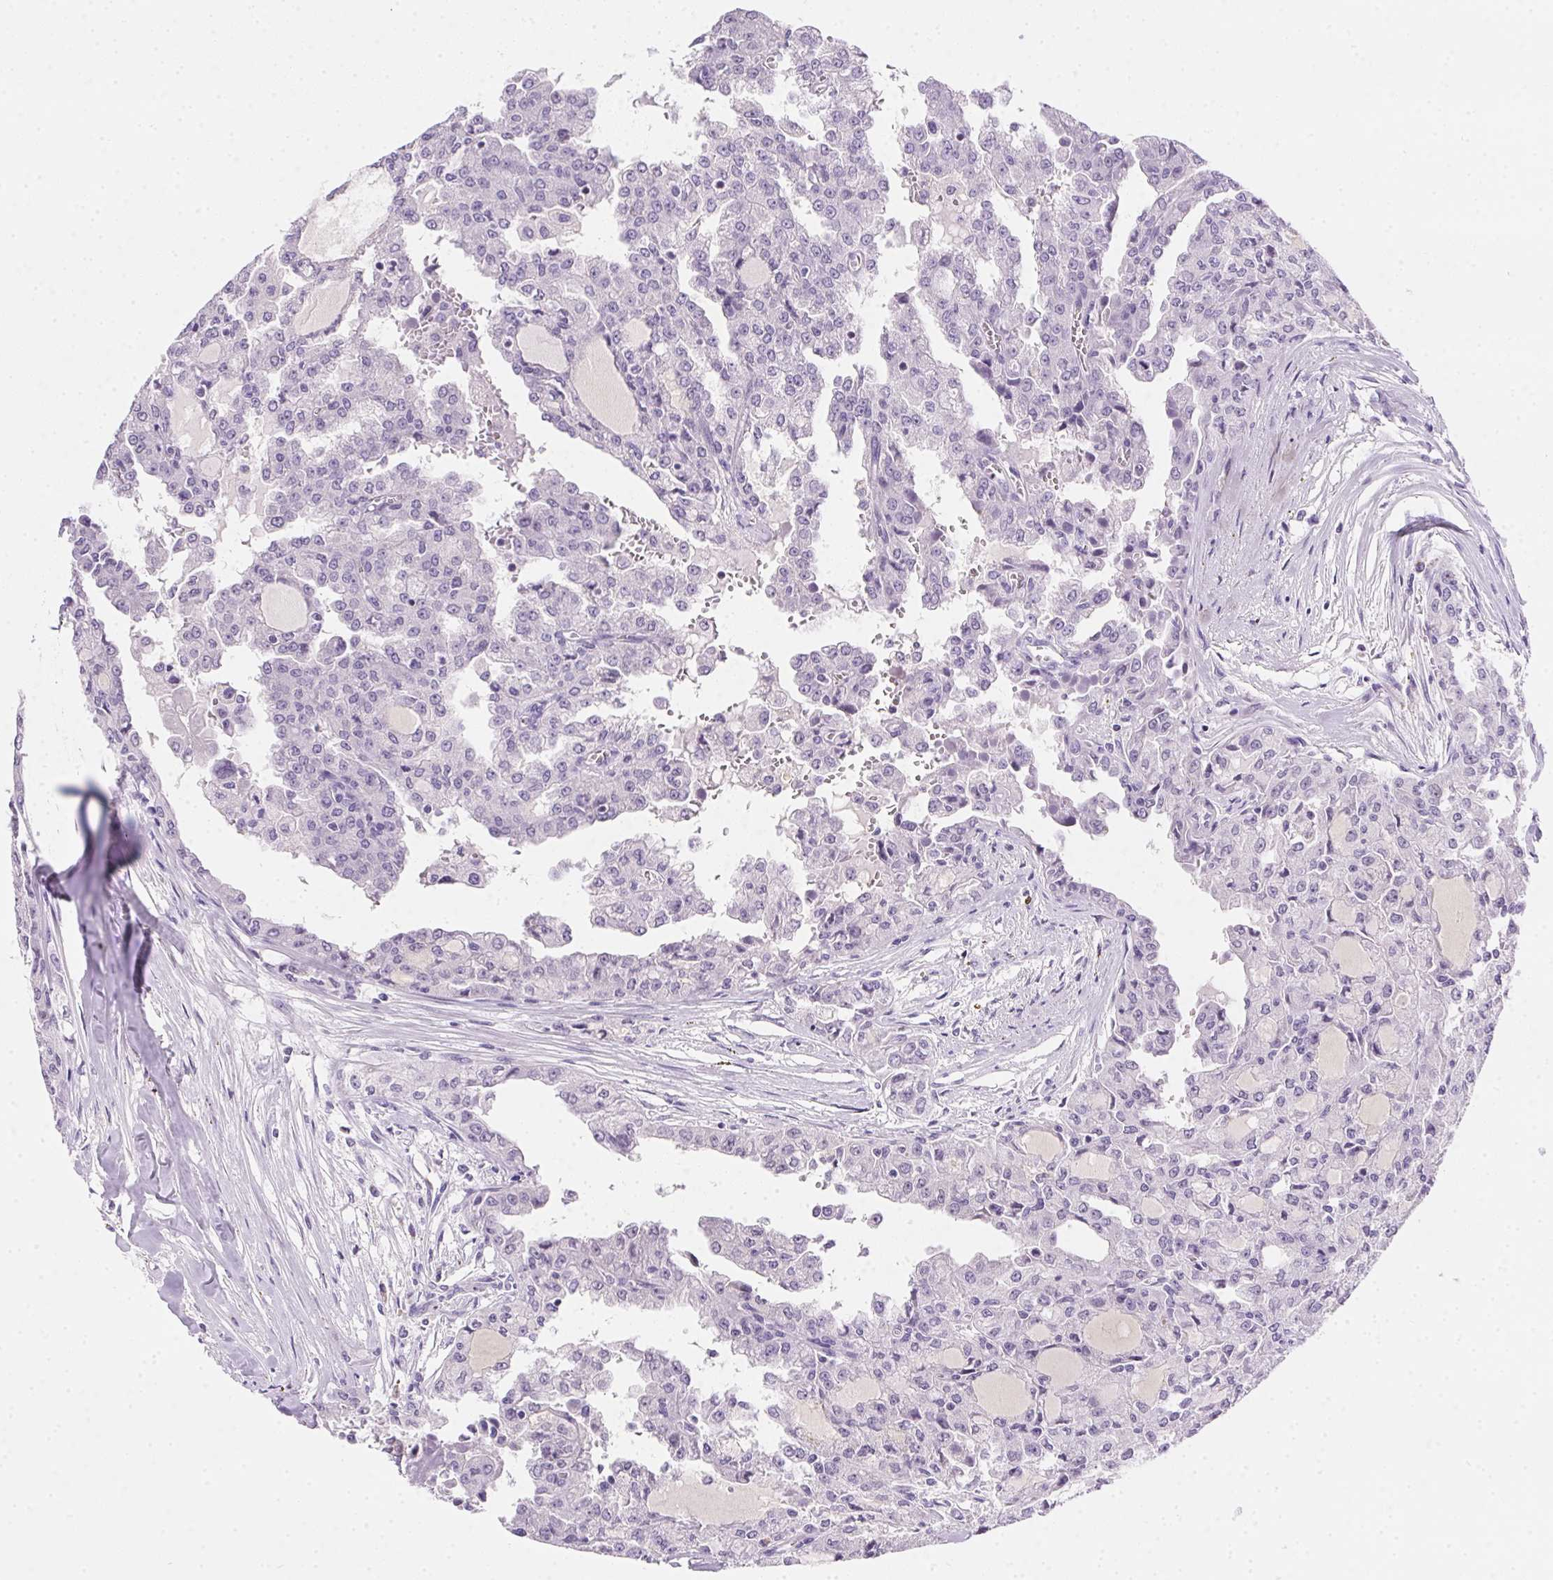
{"staining": {"intensity": "negative", "quantity": "none", "location": "none"}, "tissue": "head and neck cancer", "cell_type": "Tumor cells", "image_type": "cancer", "snomed": [{"axis": "morphology", "description": "Adenocarcinoma, NOS"}, {"axis": "topography", "description": "Head-Neck"}], "caption": "IHC of head and neck cancer (adenocarcinoma) exhibits no staining in tumor cells. (DAB (3,3'-diaminobenzidine) immunohistochemistry (IHC) with hematoxylin counter stain).", "gene": "SSTR4", "patient": {"sex": "male", "age": 64}}